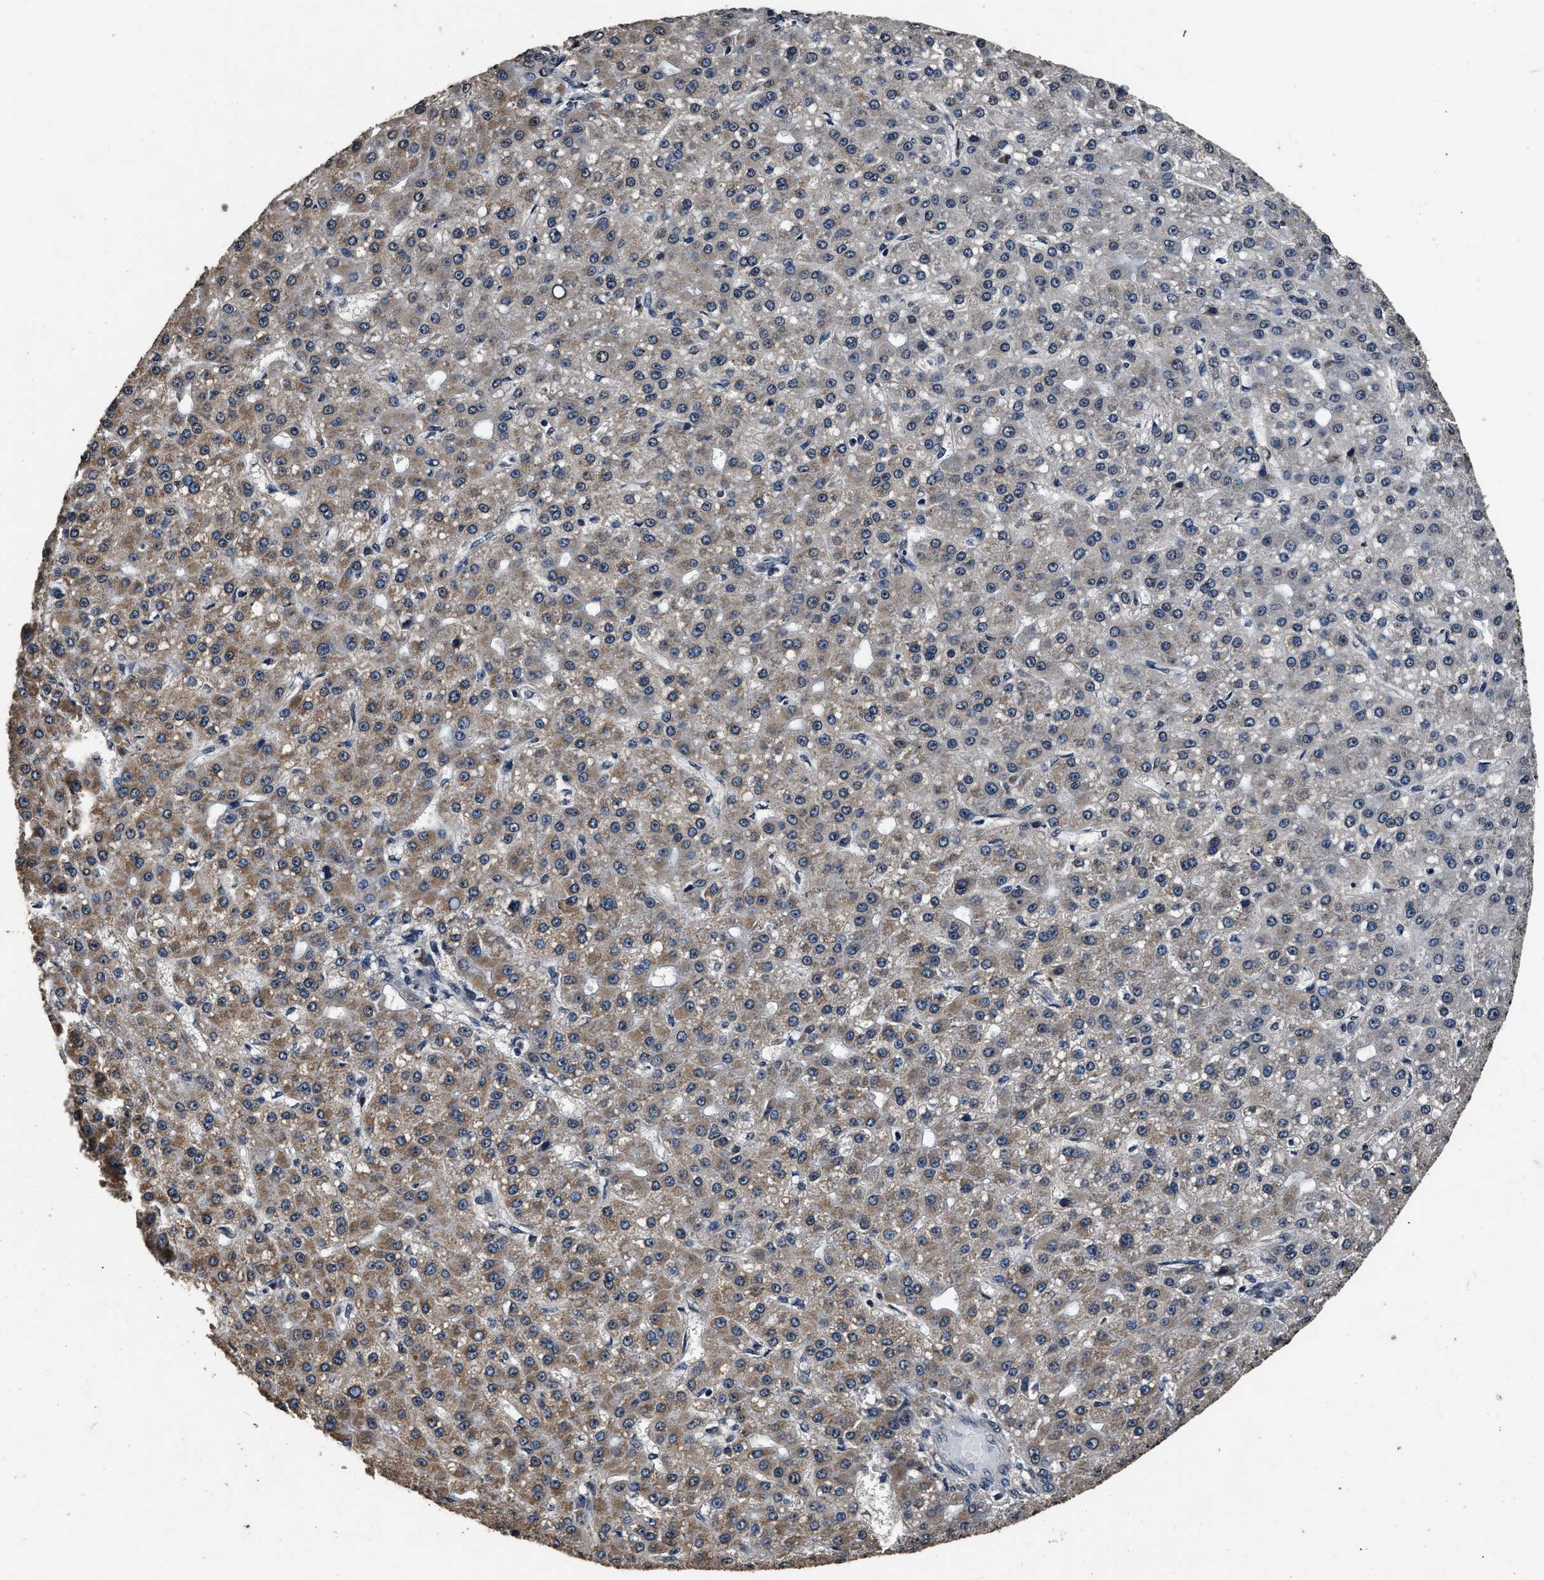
{"staining": {"intensity": "moderate", "quantity": "25%-75%", "location": "cytoplasmic/membranous"}, "tissue": "liver cancer", "cell_type": "Tumor cells", "image_type": "cancer", "snomed": [{"axis": "morphology", "description": "Carcinoma, Hepatocellular, NOS"}, {"axis": "topography", "description": "Liver"}], "caption": "Immunohistochemistry (DAB) staining of human liver cancer exhibits moderate cytoplasmic/membranous protein expression in approximately 25%-75% of tumor cells.", "gene": "CSTF1", "patient": {"sex": "male", "age": 67}}